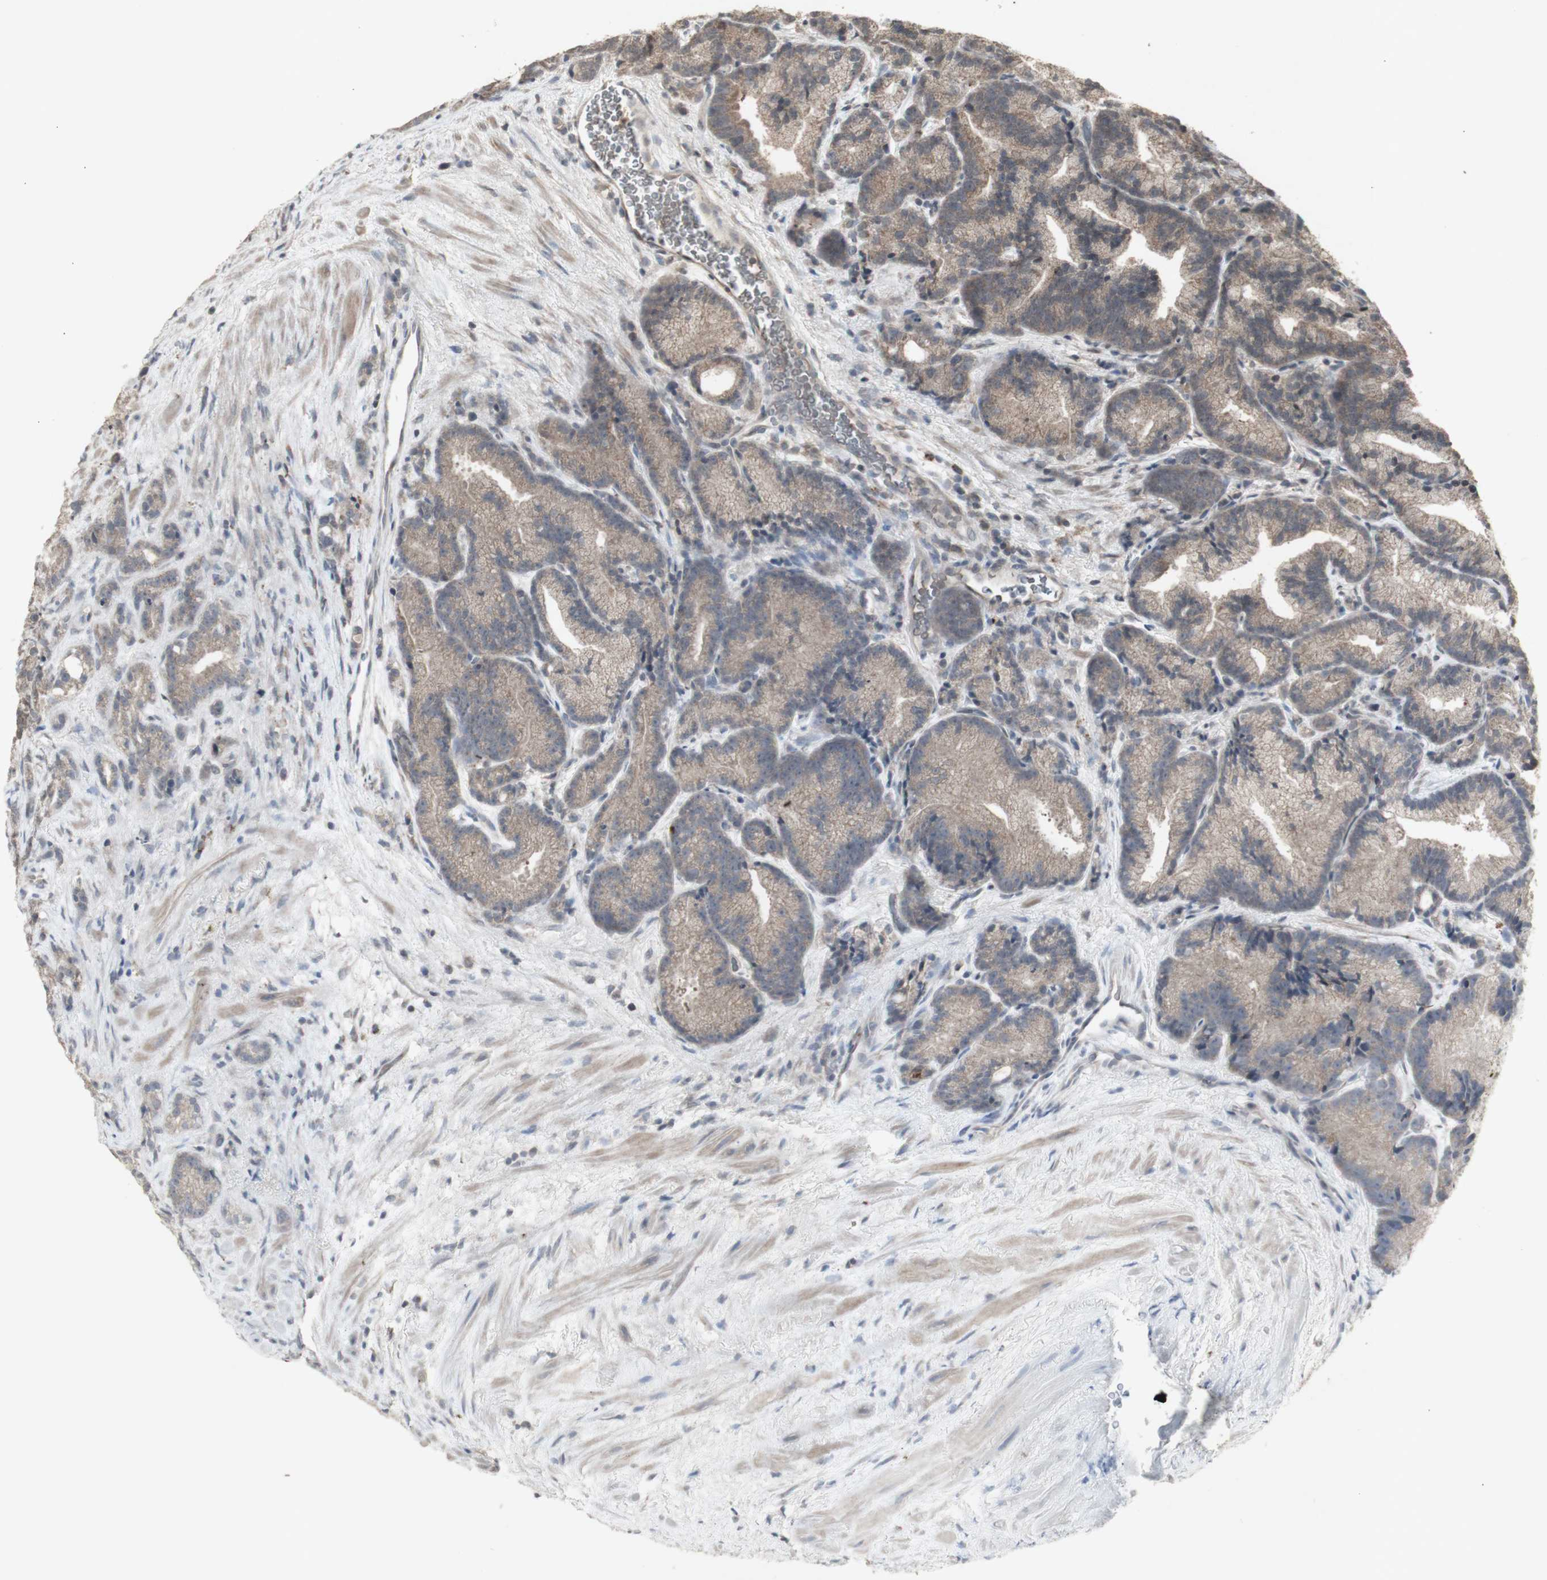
{"staining": {"intensity": "moderate", "quantity": ">75%", "location": "cytoplasmic/membranous"}, "tissue": "prostate cancer", "cell_type": "Tumor cells", "image_type": "cancer", "snomed": [{"axis": "morphology", "description": "Adenocarcinoma, Low grade"}, {"axis": "topography", "description": "Prostate"}], "caption": "There is medium levels of moderate cytoplasmic/membranous expression in tumor cells of low-grade adenocarcinoma (prostate), as demonstrated by immunohistochemical staining (brown color).", "gene": "INS", "patient": {"sex": "male", "age": 89}}